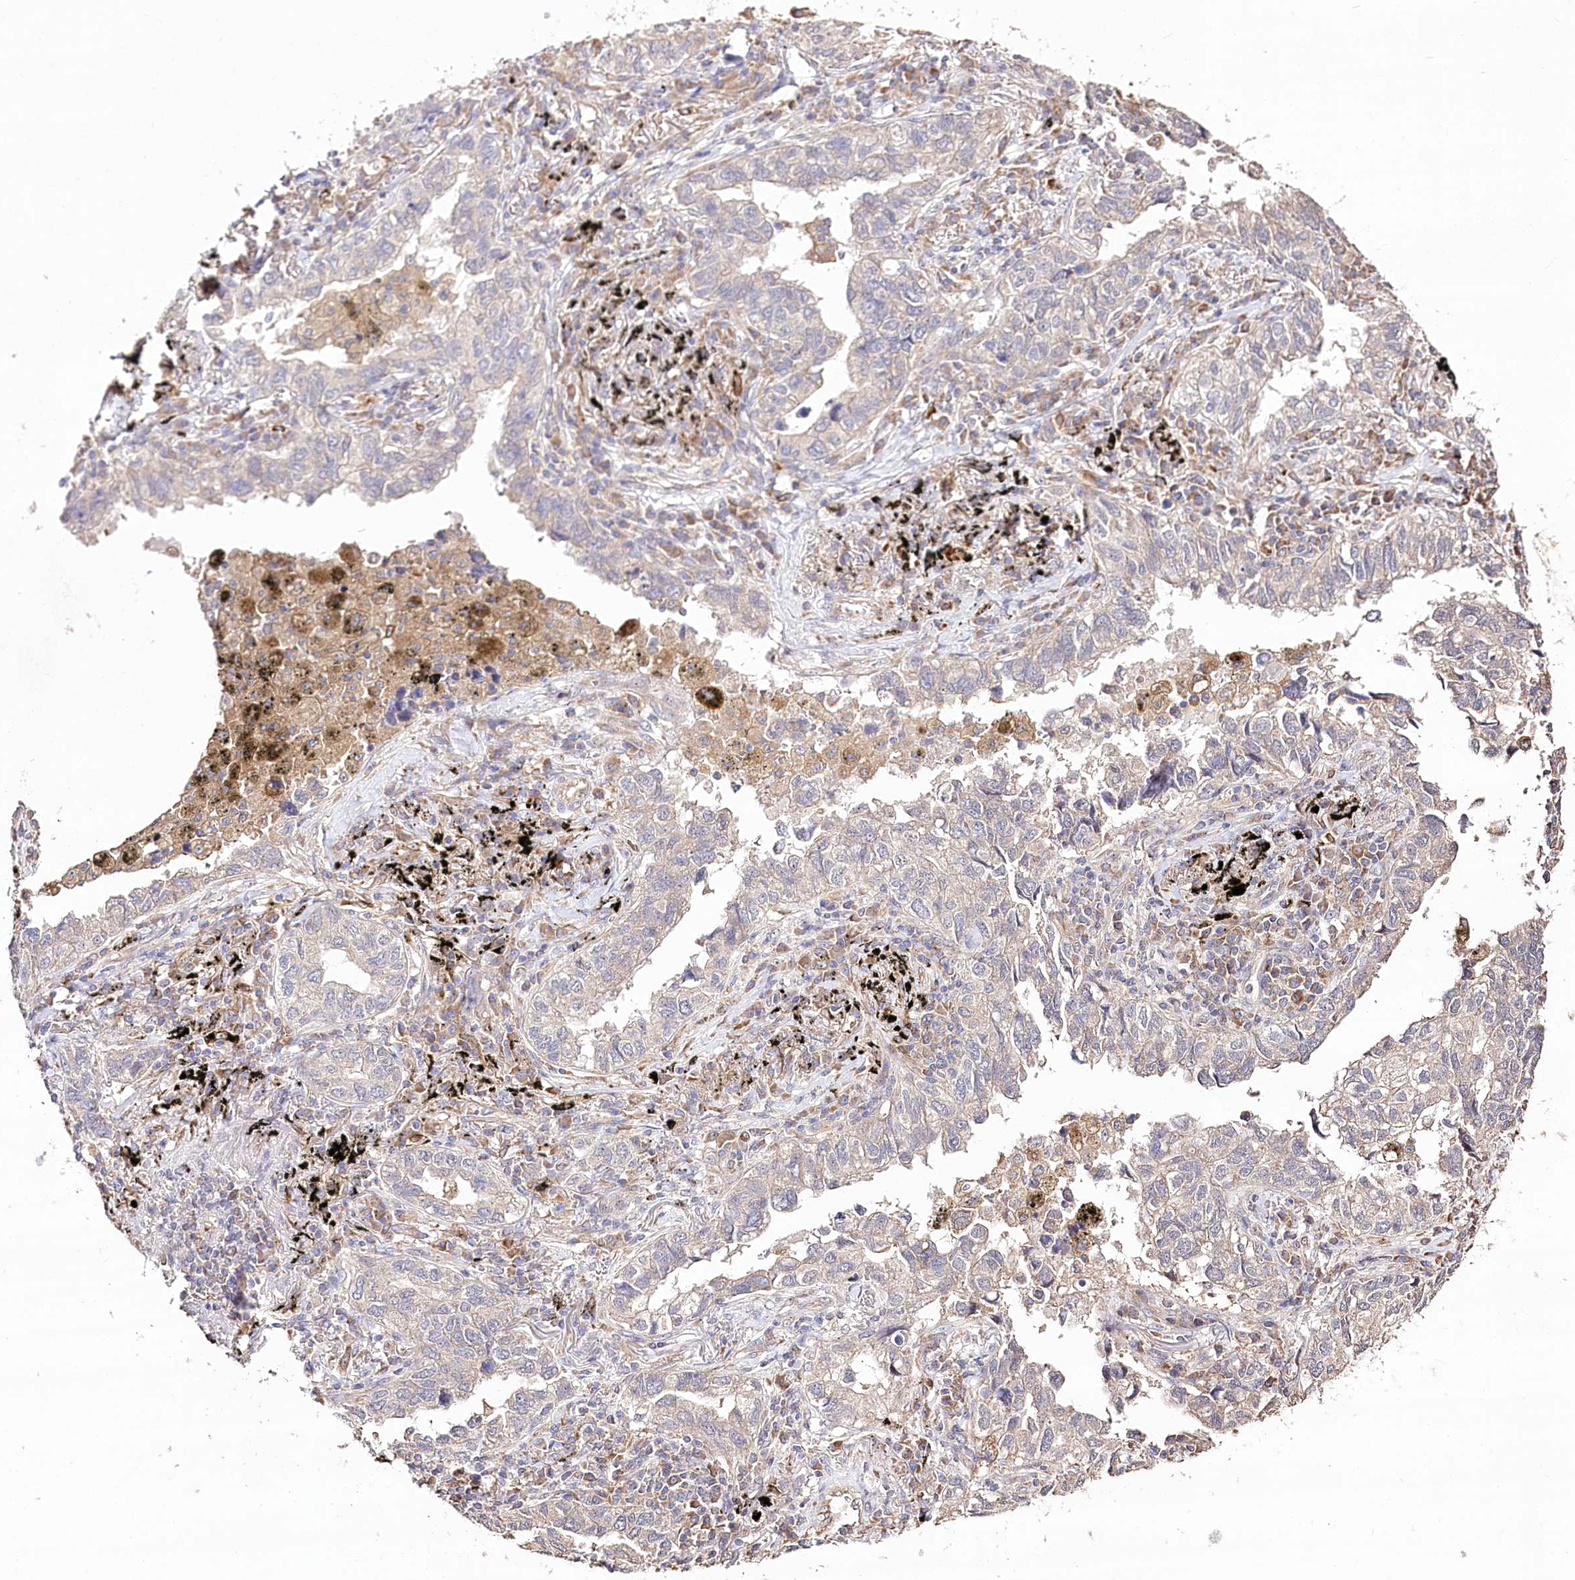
{"staining": {"intensity": "weak", "quantity": "25%-75%", "location": "cytoplasmic/membranous"}, "tissue": "lung cancer", "cell_type": "Tumor cells", "image_type": "cancer", "snomed": [{"axis": "morphology", "description": "Adenocarcinoma, NOS"}, {"axis": "topography", "description": "Lung"}], "caption": "Protein expression analysis of lung adenocarcinoma shows weak cytoplasmic/membranous positivity in approximately 25%-75% of tumor cells.", "gene": "DMXL1", "patient": {"sex": "male", "age": 65}}